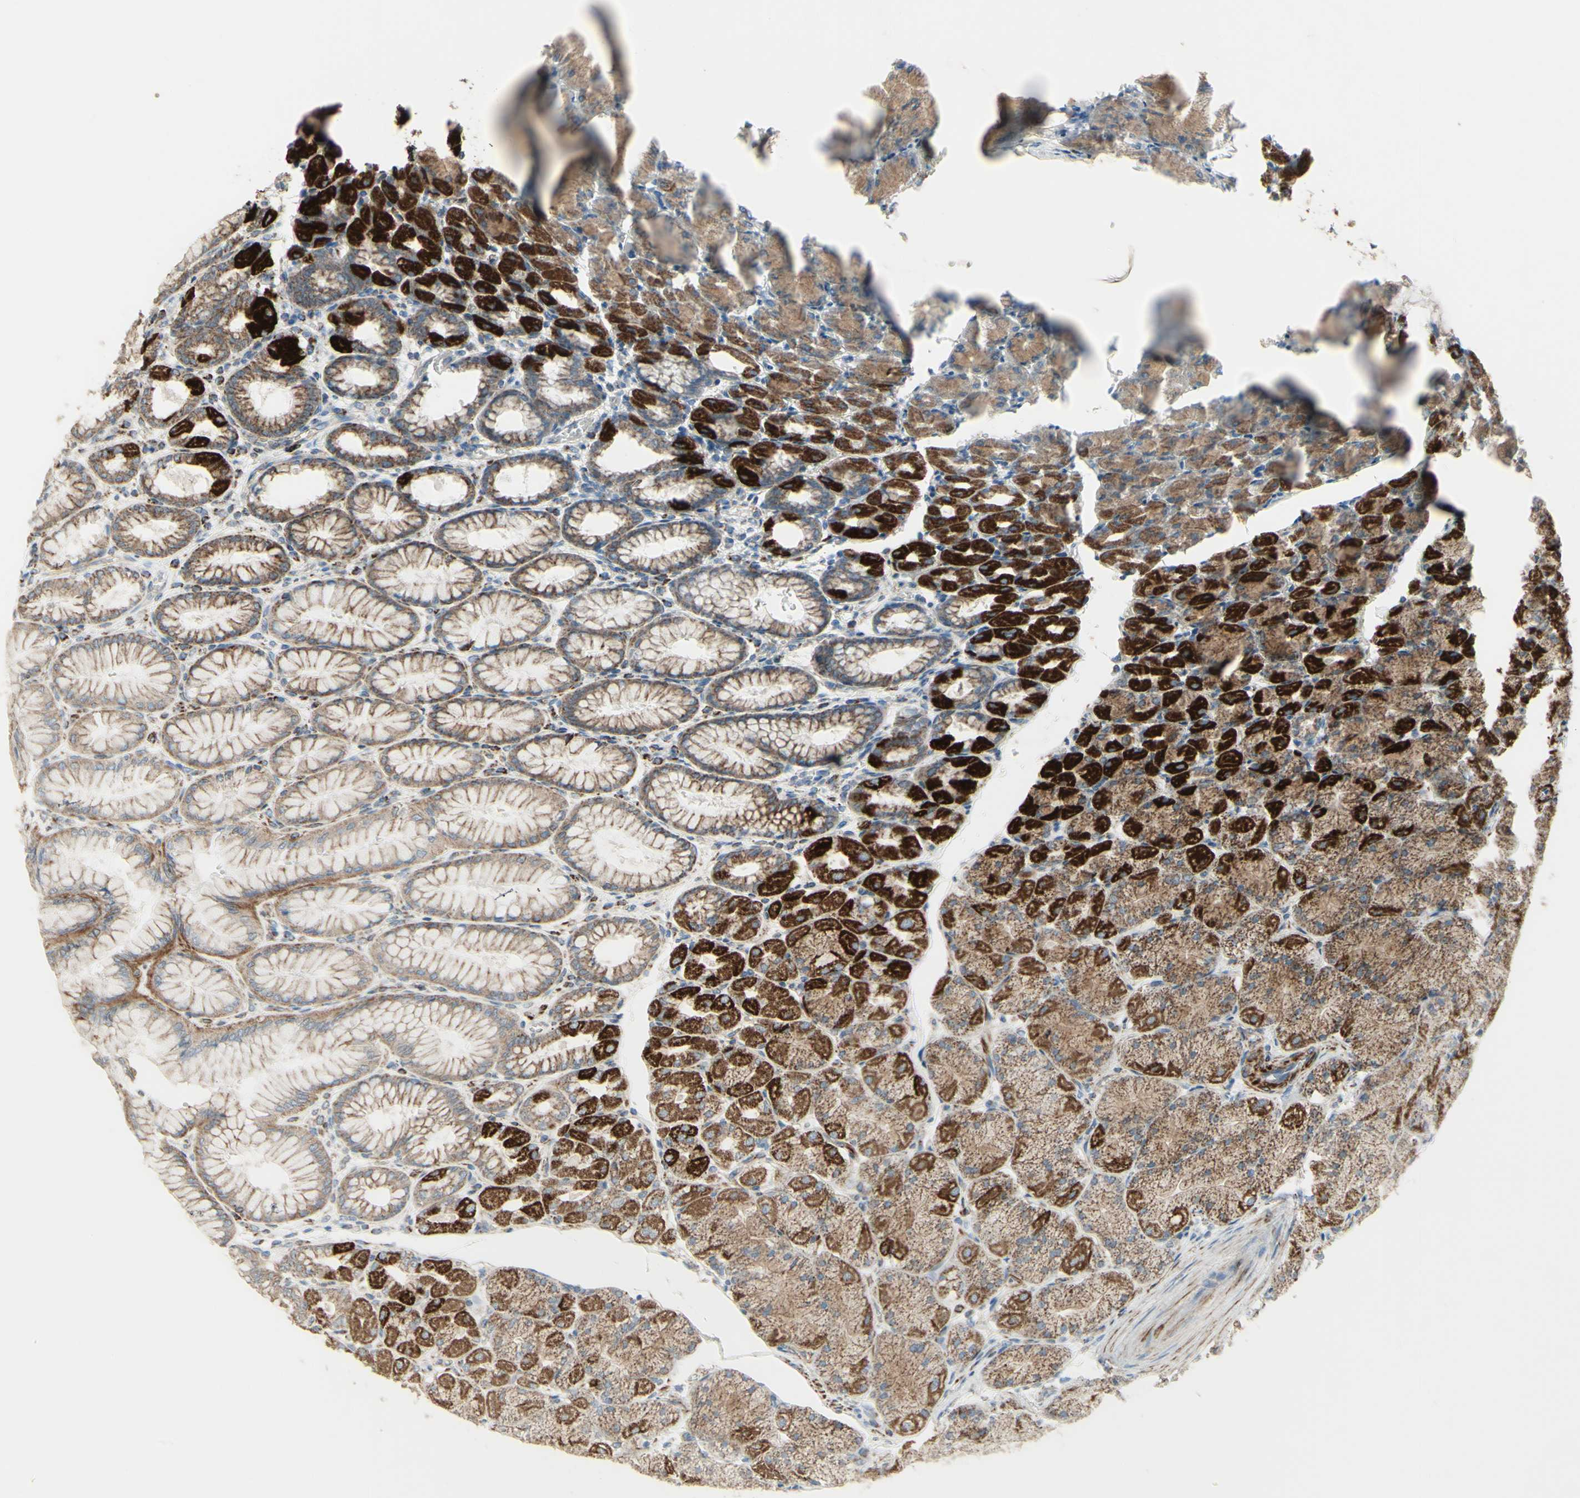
{"staining": {"intensity": "strong", "quantity": "25%-75%", "location": "cytoplasmic/membranous"}, "tissue": "stomach", "cell_type": "Glandular cells", "image_type": "normal", "snomed": [{"axis": "morphology", "description": "Normal tissue, NOS"}, {"axis": "topography", "description": "Stomach, upper"}], "caption": "IHC of benign human stomach demonstrates high levels of strong cytoplasmic/membranous positivity in approximately 25%-75% of glandular cells.", "gene": "FAM171B", "patient": {"sex": "female", "age": 56}}